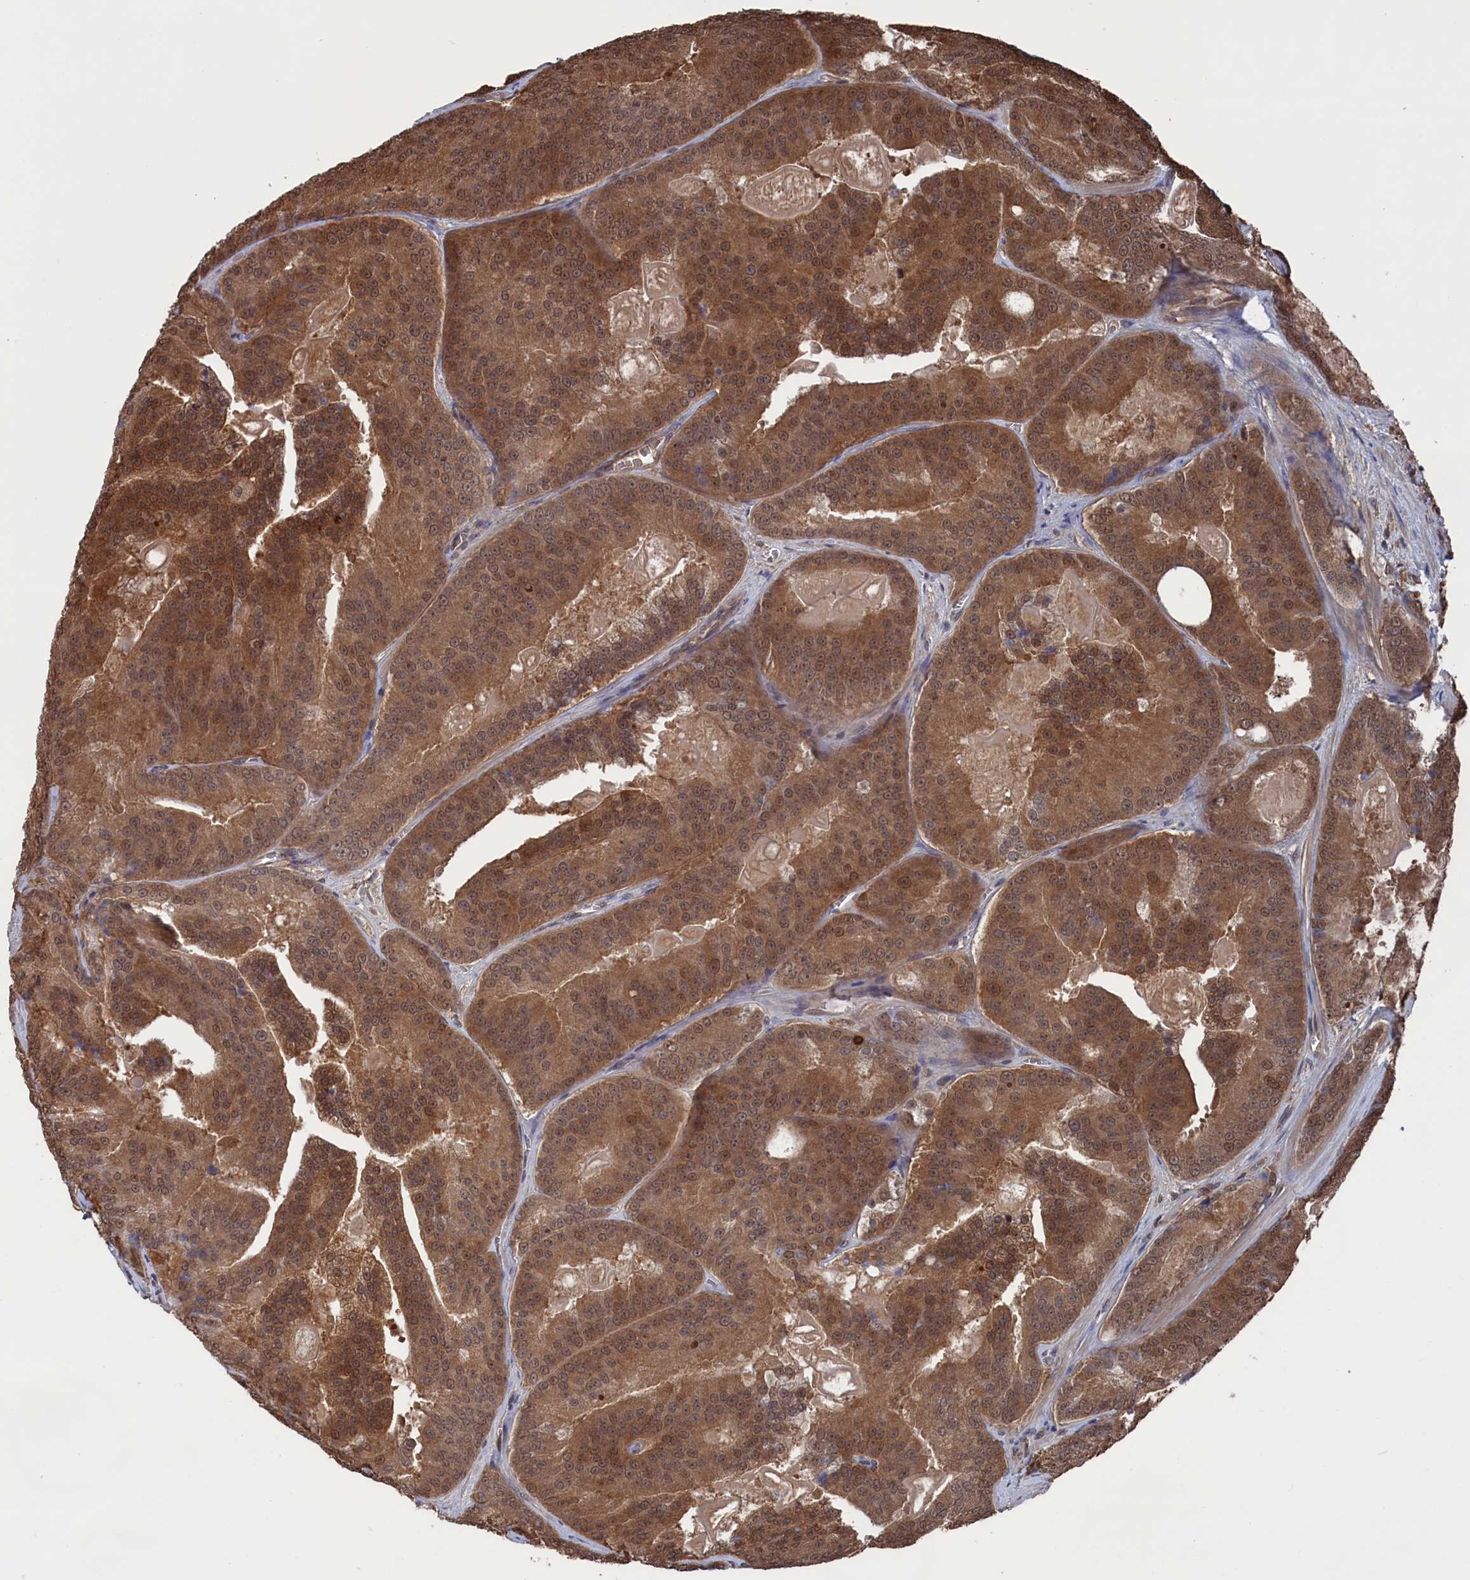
{"staining": {"intensity": "moderate", "quantity": ">75%", "location": "cytoplasmic/membranous,nuclear"}, "tissue": "prostate cancer", "cell_type": "Tumor cells", "image_type": "cancer", "snomed": [{"axis": "morphology", "description": "Adenocarcinoma, High grade"}, {"axis": "topography", "description": "Prostate"}], "caption": "Prostate cancer tissue exhibits moderate cytoplasmic/membranous and nuclear positivity in about >75% of tumor cells, visualized by immunohistochemistry. Ihc stains the protein in brown and the nuclei are stained blue.", "gene": "NUTF2", "patient": {"sex": "male", "age": 61}}